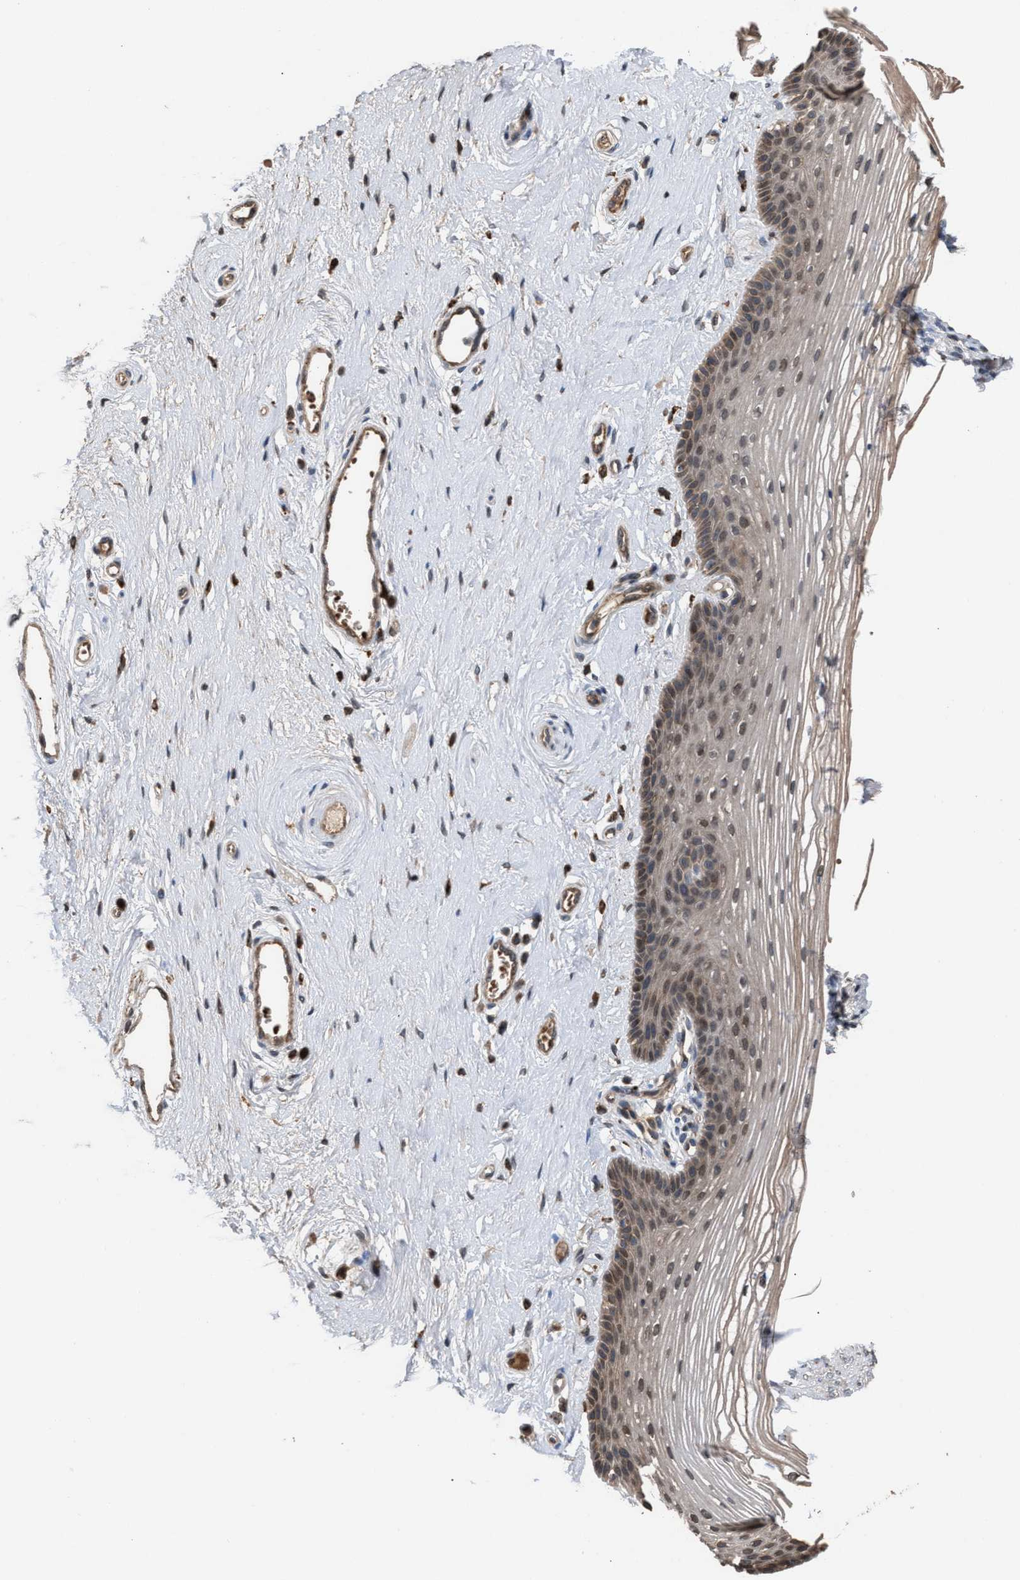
{"staining": {"intensity": "weak", "quantity": ">75%", "location": "cytoplasmic/membranous"}, "tissue": "vagina", "cell_type": "Squamous epithelial cells", "image_type": "normal", "snomed": [{"axis": "morphology", "description": "Normal tissue, NOS"}, {"axis": "topography", "description": "Vagina"}], "caption": "Immunohistochemistry of normal human vagina displays low levels of weak cytoplasmic/membranous expression in about >75% of squamous epithelial cells.", "gene": "ELMO3", "patient": {"sex": "female", "age": 46}}